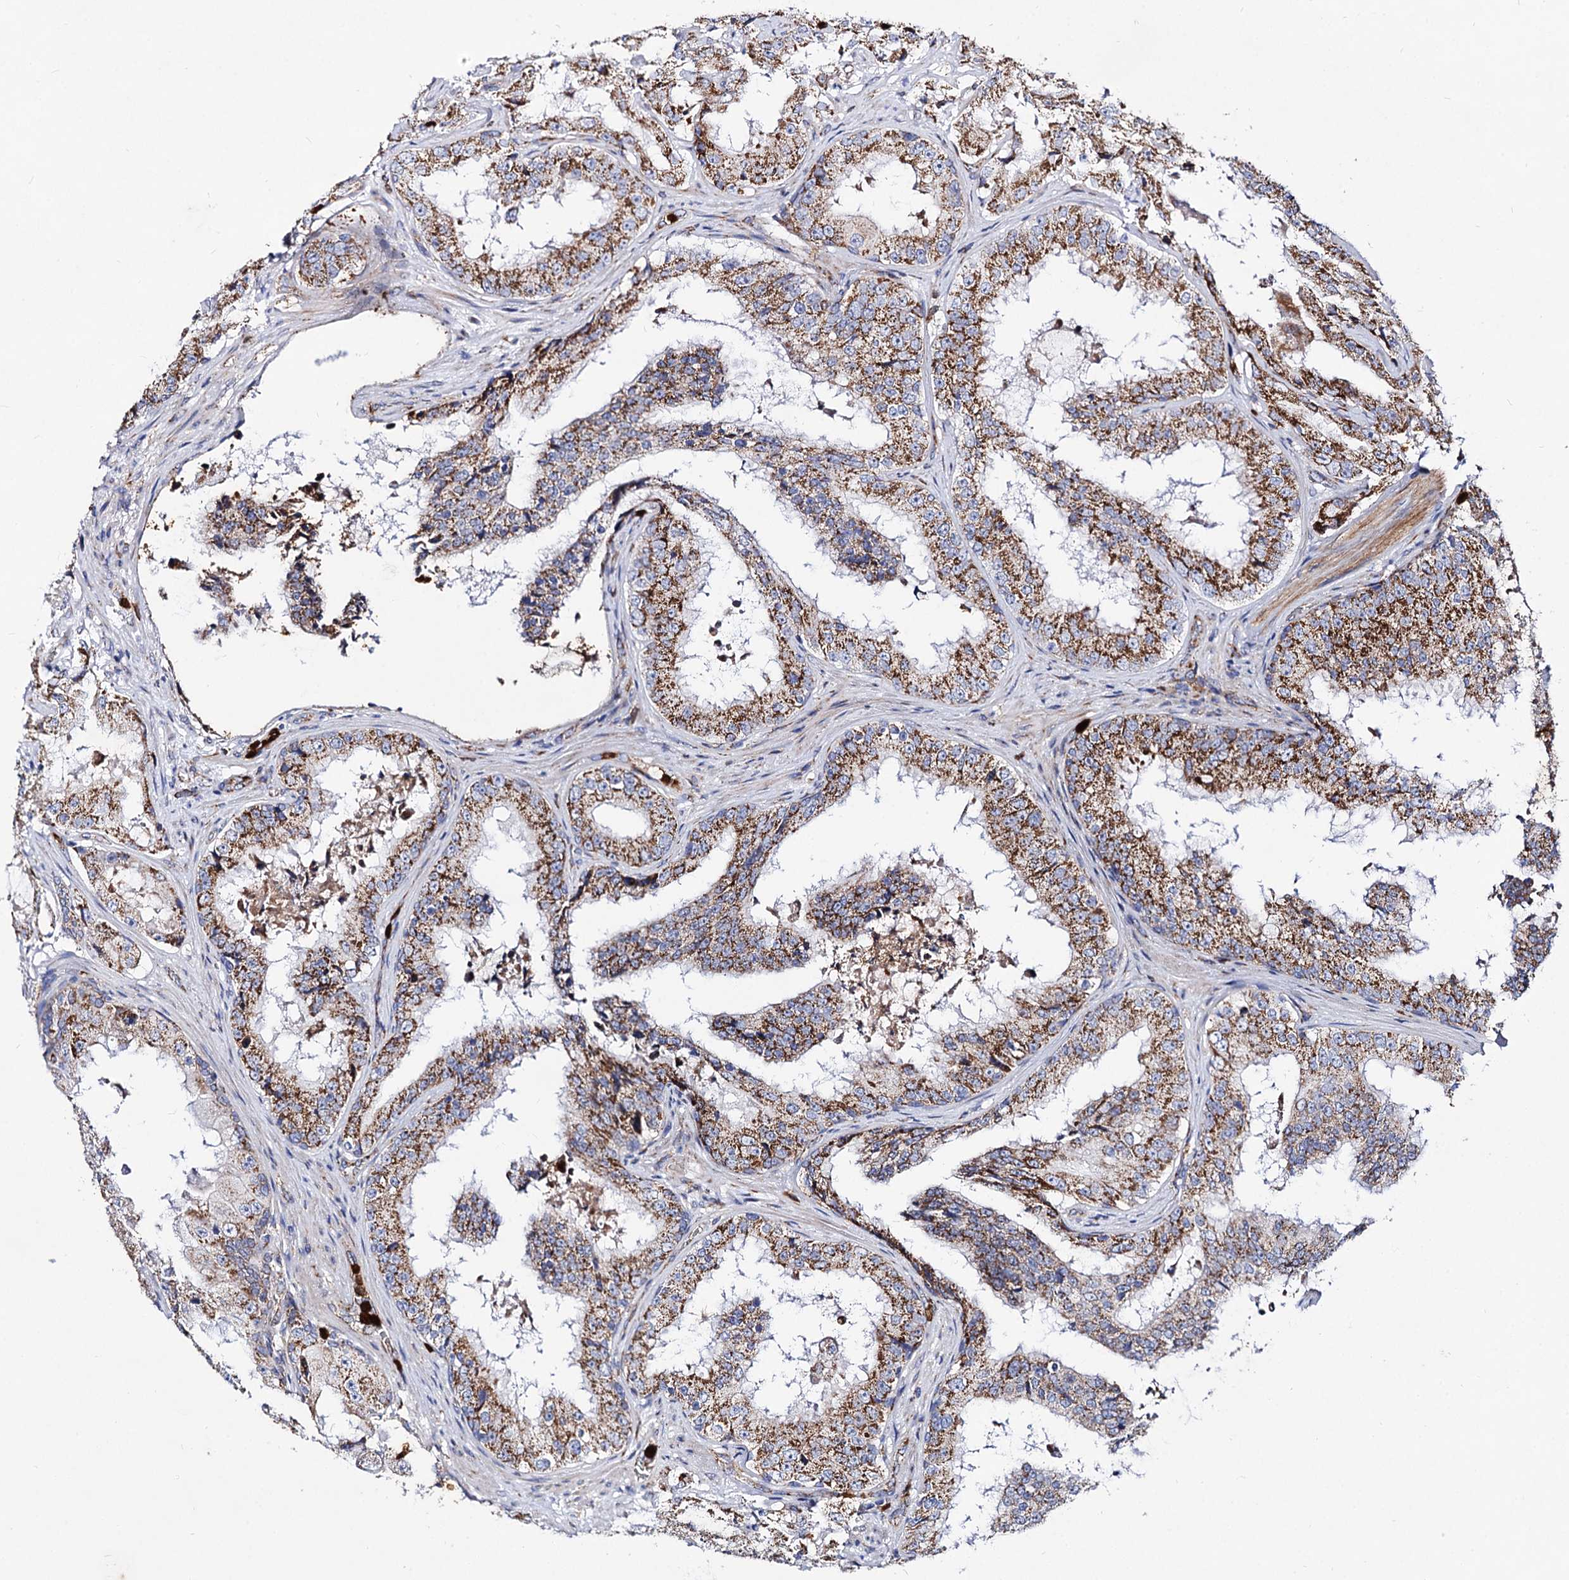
{"staining": {"intensity": "moderate", "quantity": ">75%", "location": "cytoplasmic/membranous"}, "tissue": "prostate cancer", "cell_type": "Tumor cells", "image_type": "cancer", "snomed": [{"axis": "morphology", "description": "Adenocarcinoma, High grade"}, {"axis": "topography", "description": "Prostate"}], "caption": "Human prostate cancer stained for a protein (brown) demonstrates moderate cytoplasmic/membranous positive expression in approximately >75% of tumor cells.", "gene": "ACAD9", "patient": {"sex": "male", "age": 73}}